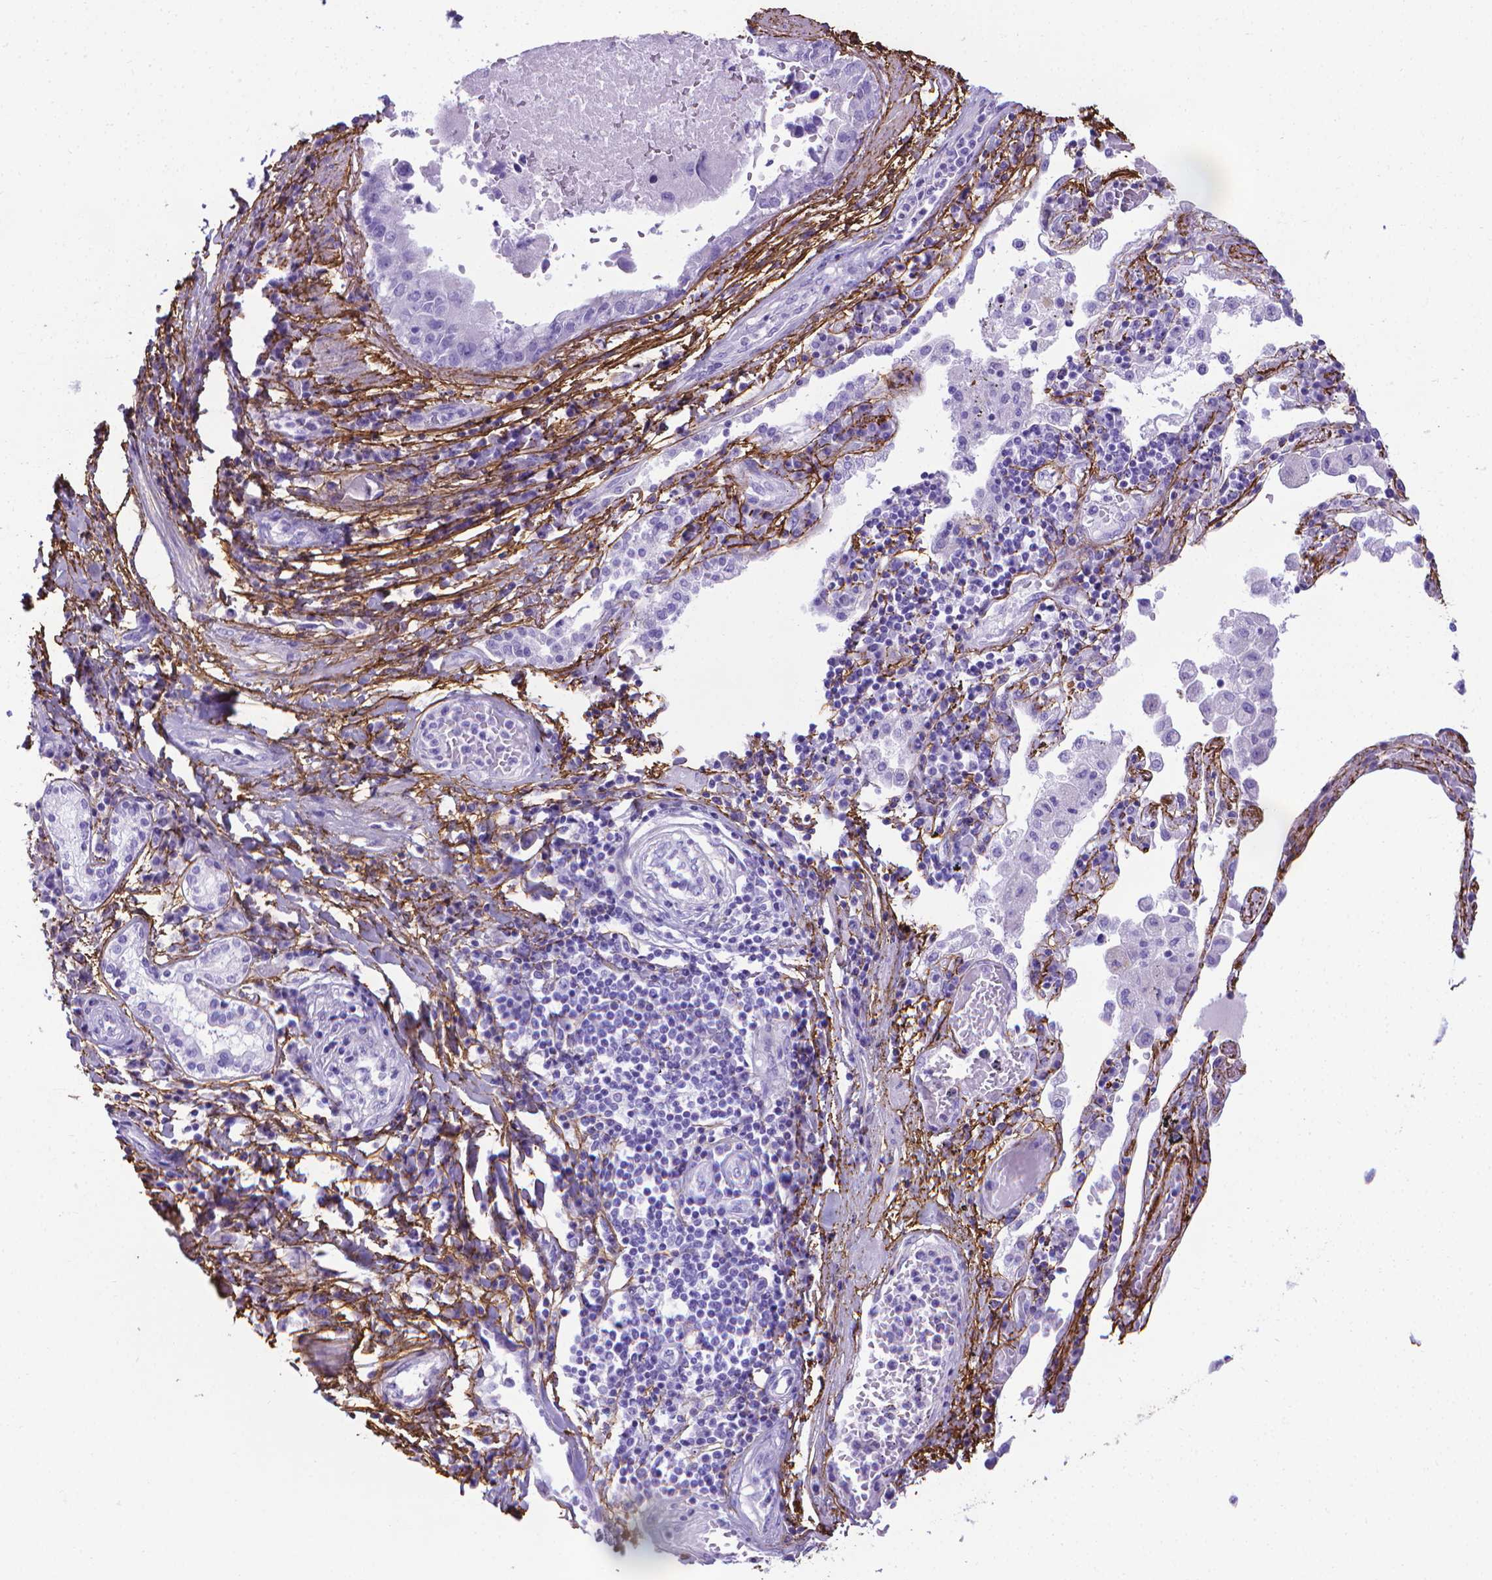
{"staining": {"intensity": "negative", "quantity": "none", "location": "none"}, "tissue": "lung cancer", "cell_type": "Tumor cells", "image_type": "cancer", "snomed": [{"axis": "morphology", "description": "Squamous cell carcinoma, NOS"}, {"axis": "topography", "description": "Lung"}], "caption": "This is an IHC histopathology image of lung squamous cell carcinoma. There is no positivity in tumor cells.", "gene": "MFAP2", "patient": {"sex": "male", "age": 73}}